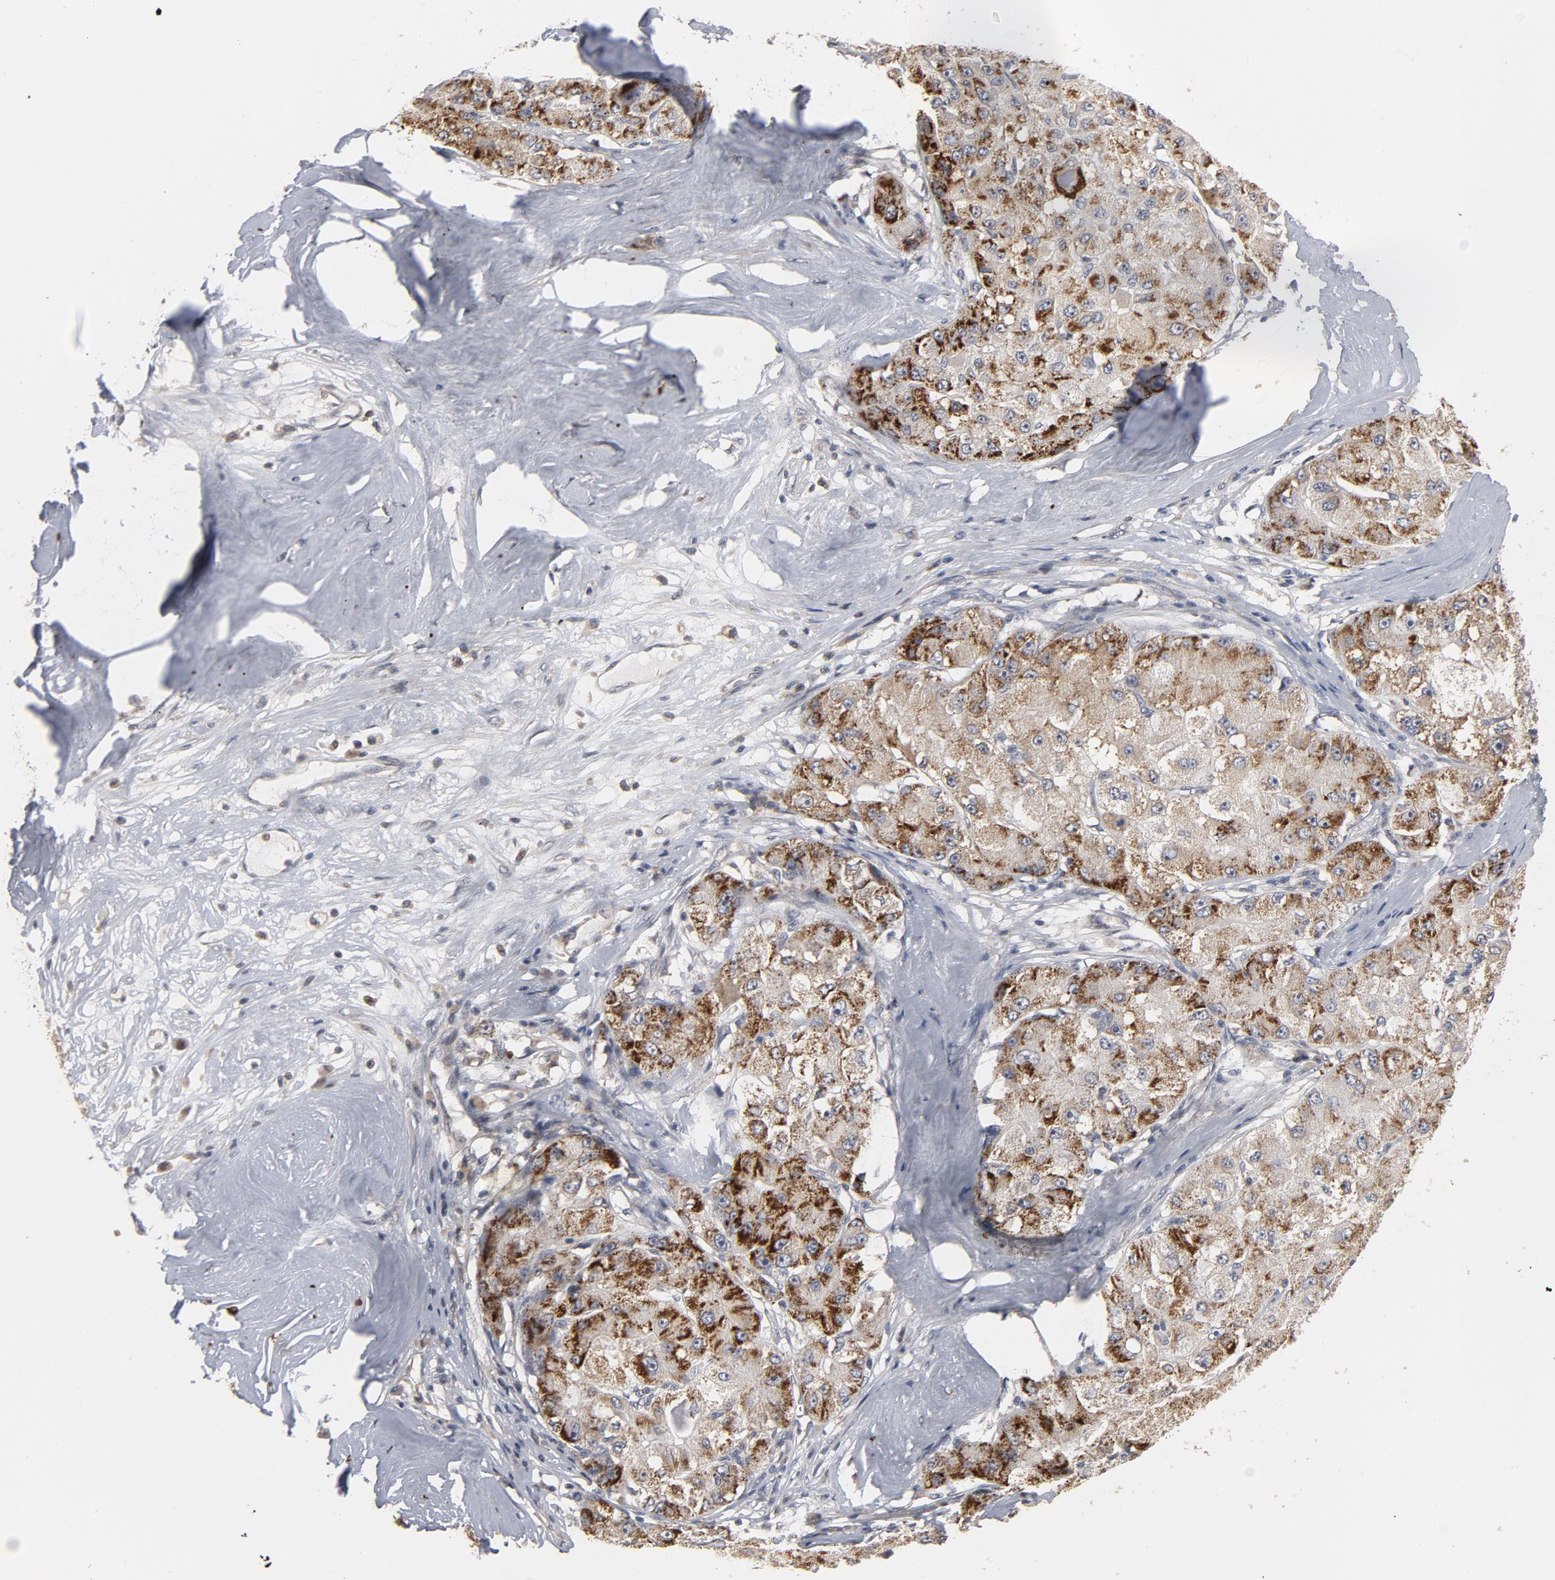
{"staining": {"intensity": "strong", "quantity": ">75%", "location": "cytoplasmic/membranous"}, "tissue": "liver cancer", "cell_type": "Tumor cells", "image_type": "cancer", "snomed": [{"axis": "morphology", "description": "Carcinoma, Hepatocellular, NOS"}, {"axis": "topography", "description": "Liver"}], "caption": "A high-resolution image shows immunohistochemistry (IHC) staining of liver hepatocellular carcinoma, which exhibits strong cytoplasmic/membranous staining in about >75% of tumor cells. The staining was performed using DAB (3,3'-diaminobenzidine), with brown indicating positive protein expression. Nuclei are stained blue with hematoxylin.", "gene": "PPP1R1B", "patient": {"sex": "male", "age": 80}}